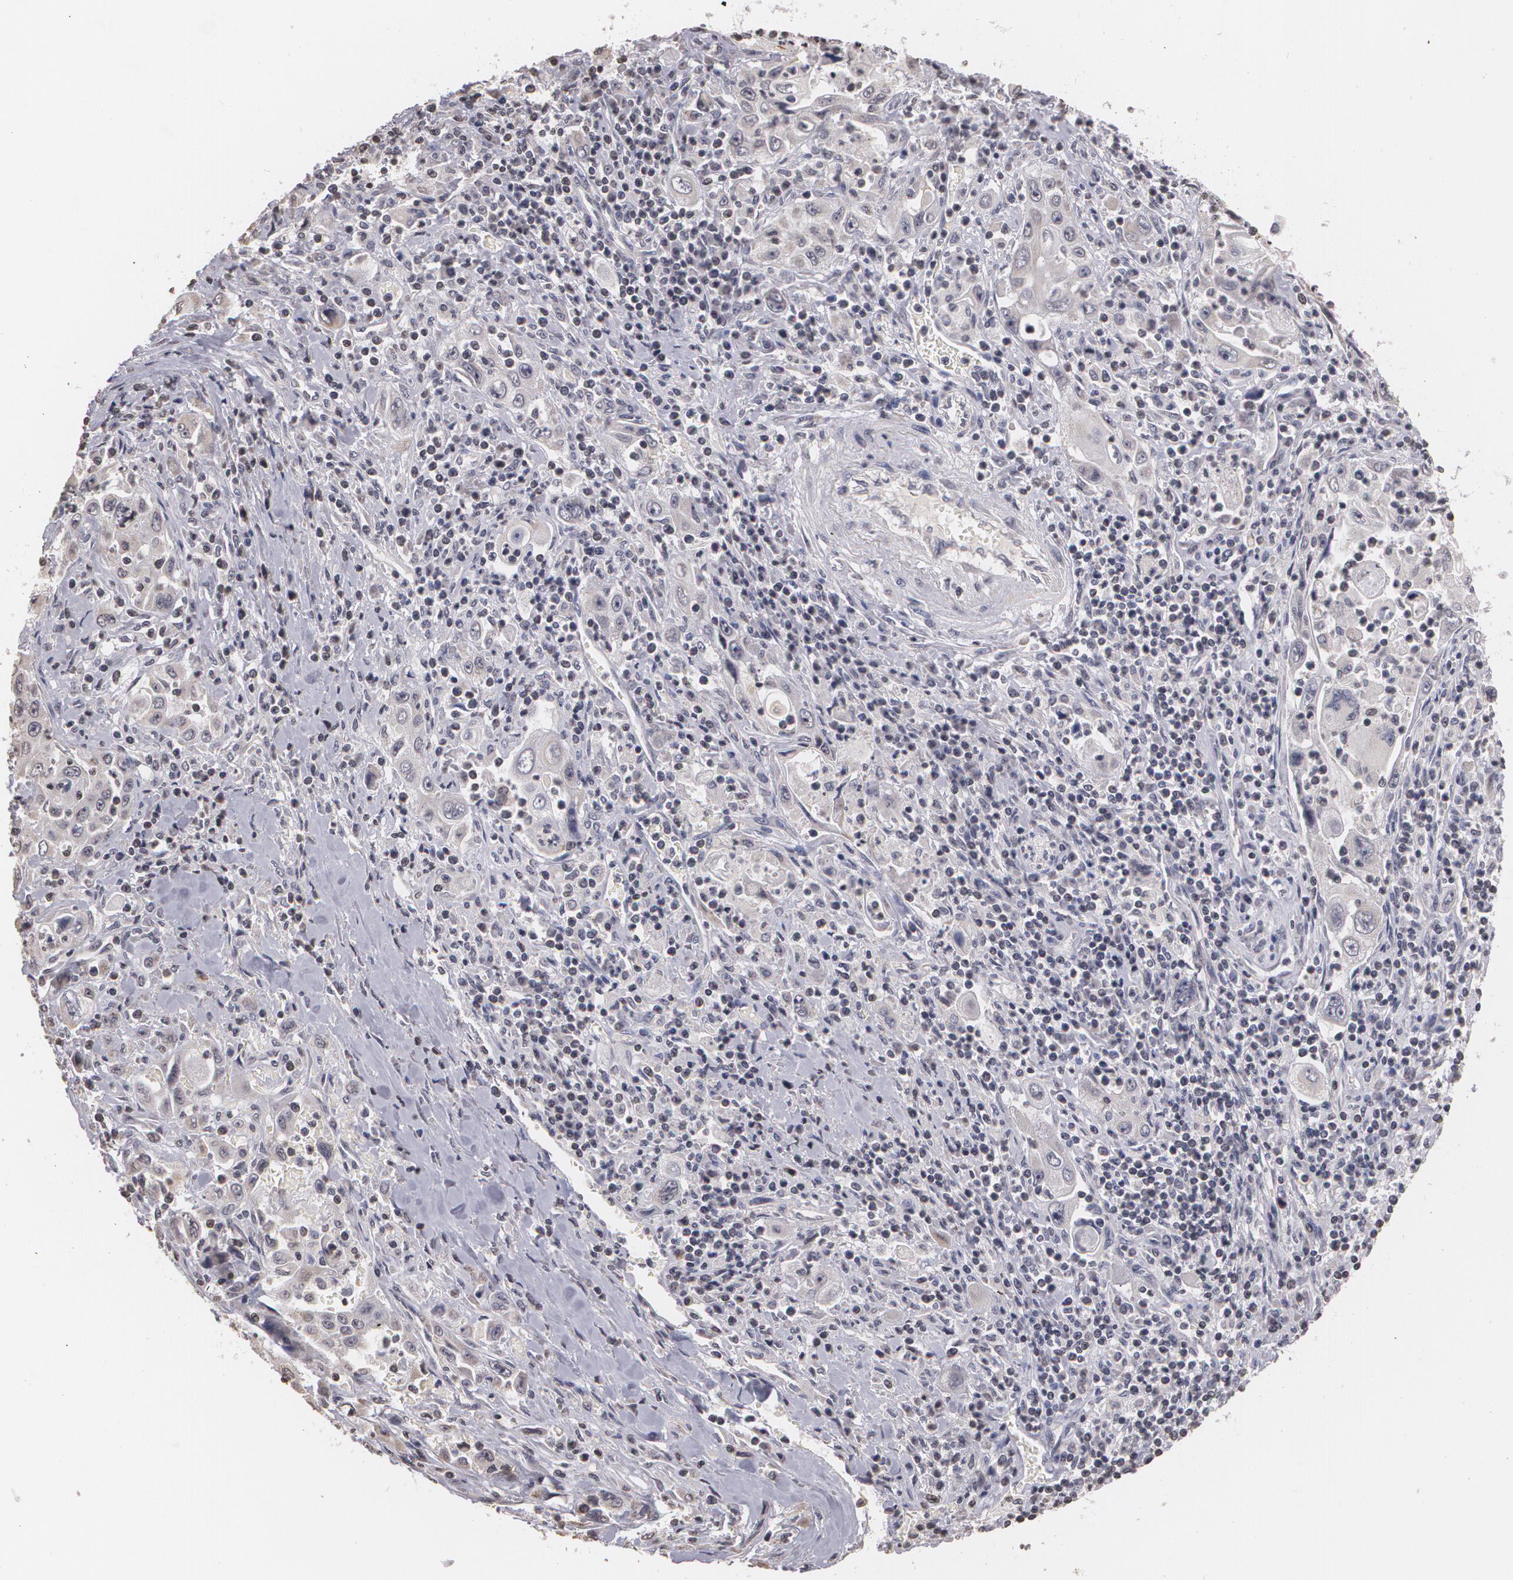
{"staining": {"intensity": "negative", "quantity": "none", "location": "none"}, "tissue": "pancreatic cancer", "cell_type": "Tumor cells", "image_type": "cancer", "snomed": [{"axis": "morphology", "description": "Adenocarcinoma, NOS"}, {"axis": "topography", "description": "Pancreas"}], "caption": "The histopathology image displays no significant staining in tumor cells of pancreatic adenocarcinoma.", "gene": "THRB", "patient": {"sex": "male", "age": 70}}